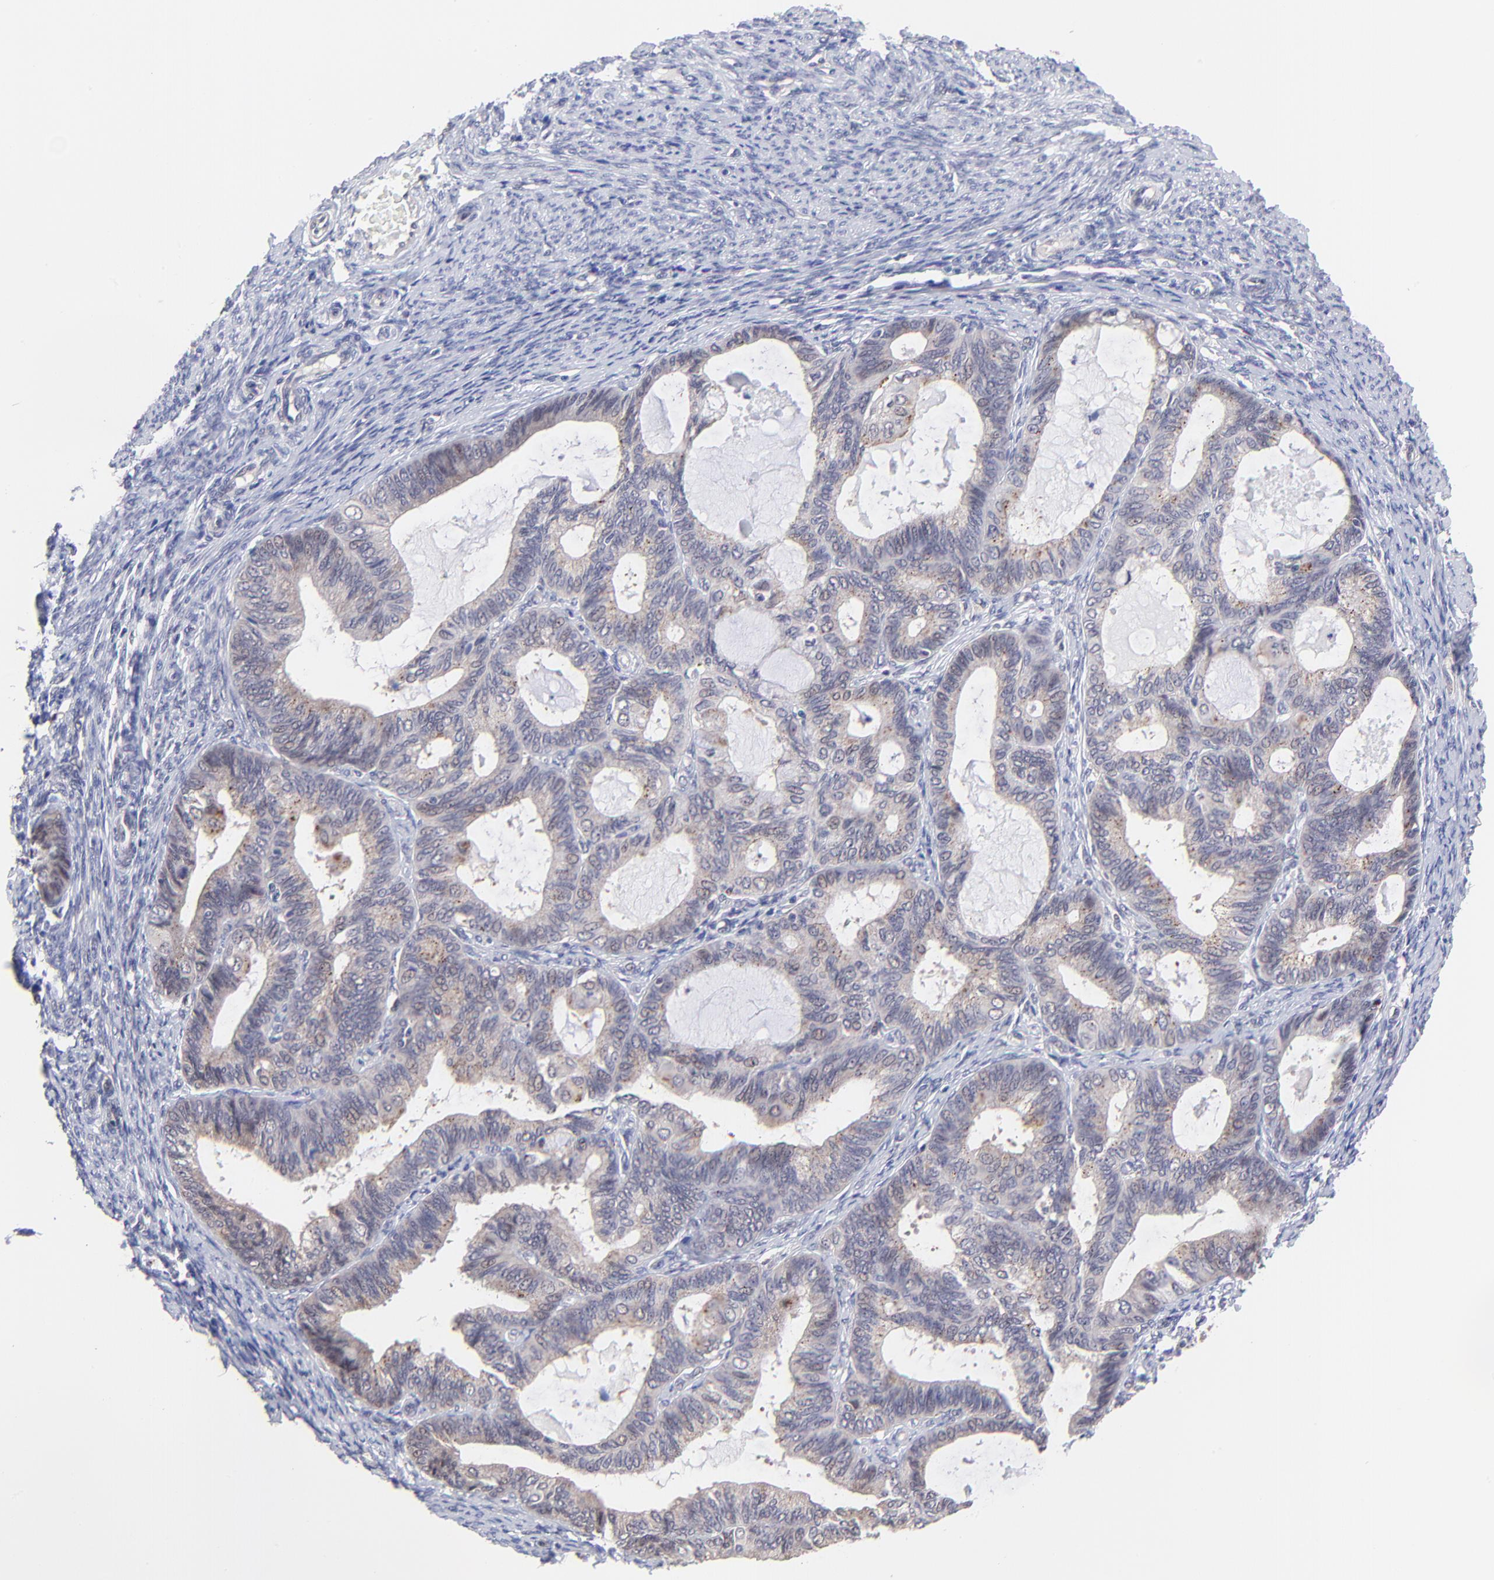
{"staining": {"intensity": "weak", "quantity": ">75%", "location": "cytoplasmic/membranous"}, "tissue": "endometrial cancer", "cell_type": "Tumor cells", "image_type": "cancer", "snomed": [{"axis": "morphology", "description": "Adenocarcinoma, NOS"}, {"axis": "topography", "description": "Endometrium"}], "caption": "Immunohistochemical staining of adenocarcinoma (endometrial) exhibits low levels of weak cytoplasmic/membranous positivity in approximately >75% of tumor cells.", "gene": "ZNF747", "patient": {"sex": "female", "age": 63}}